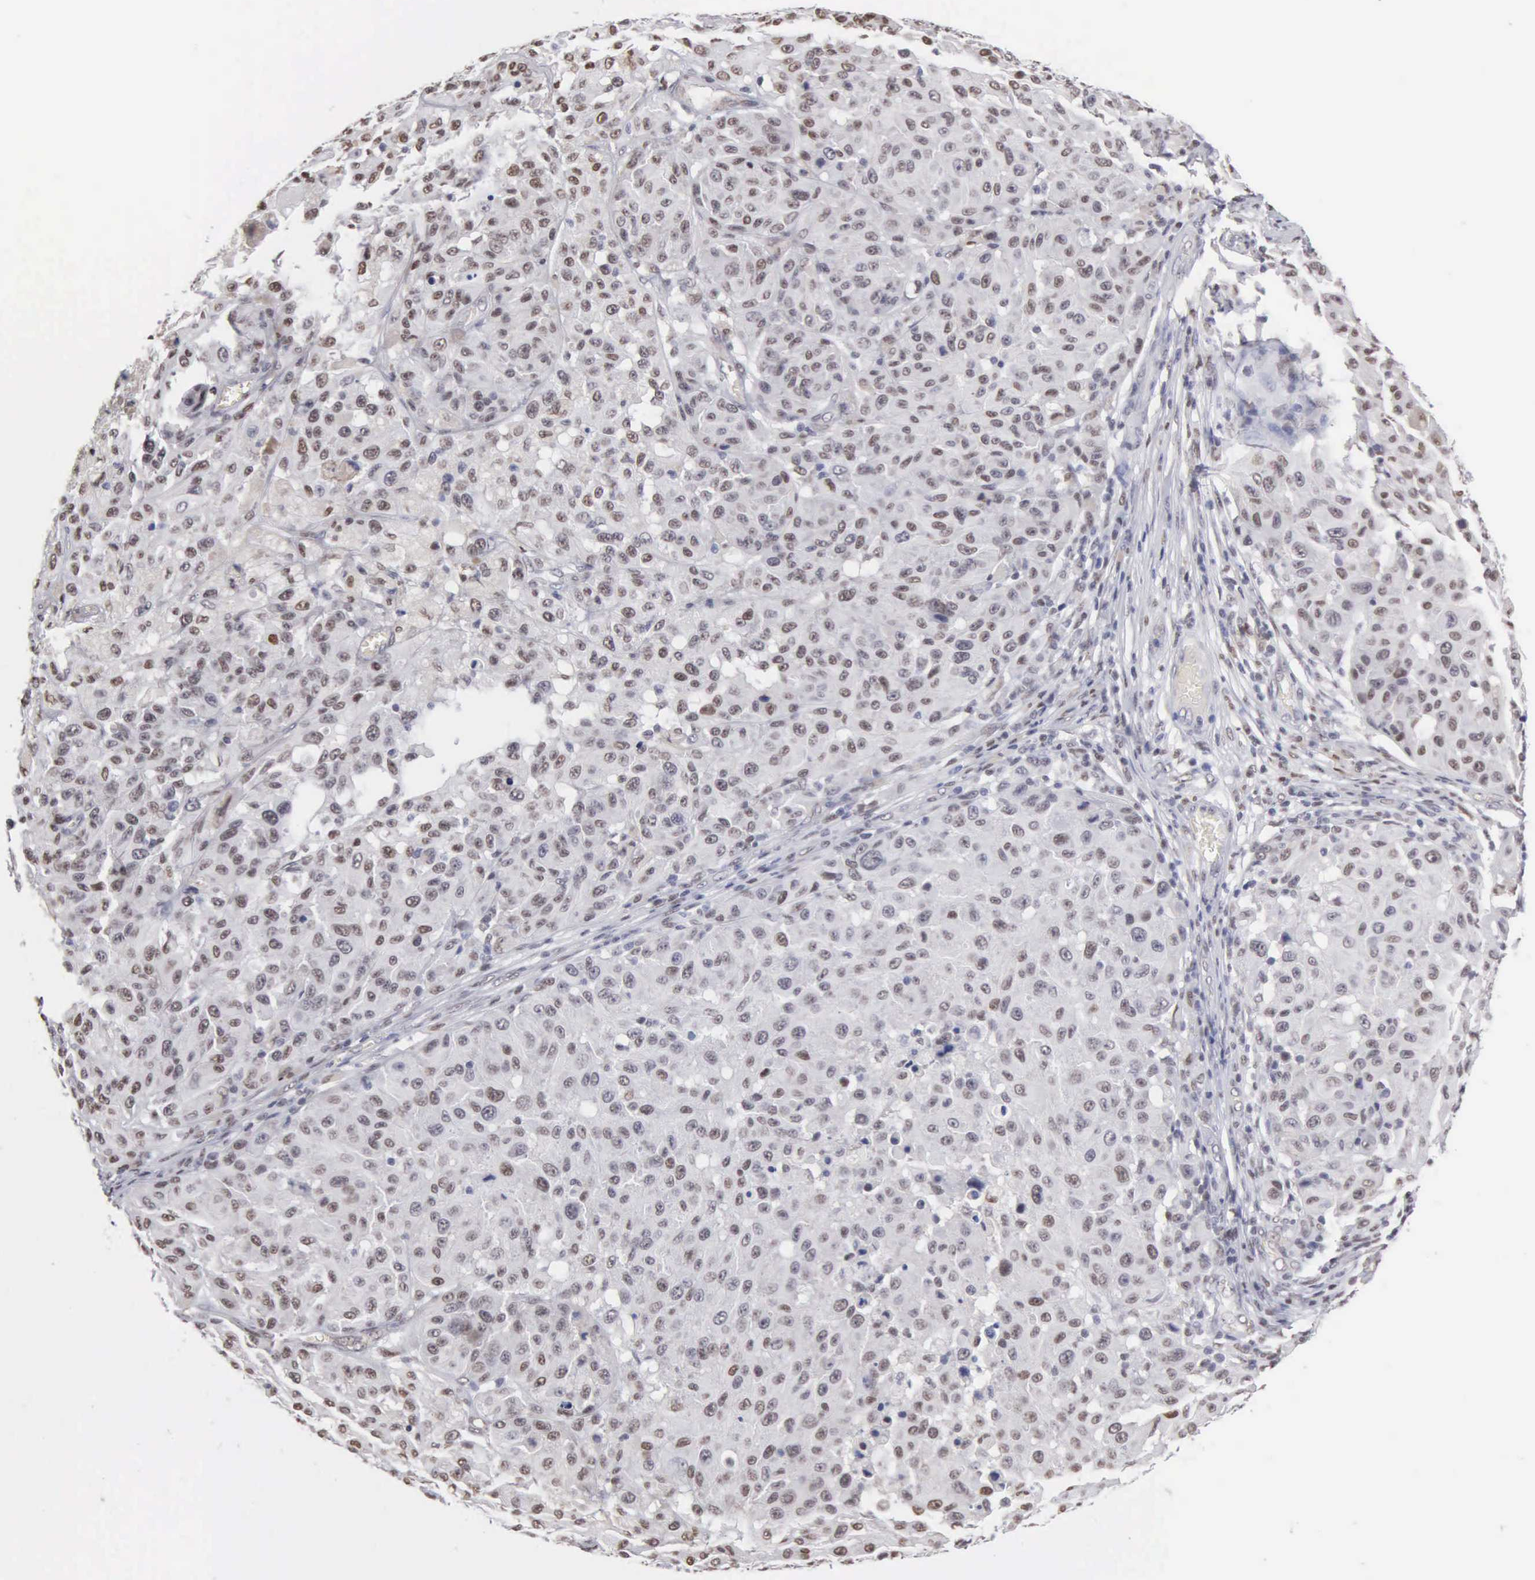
{"staining": {"intensity": "weak", "quantity": "25%-75%", "location": "nuclear"}, "tissue": "melanoma", "cell_type": "Tumor cells", "image_type": "cancer", "snomed": [{"axis": "morphology", "description": "Malignant melanoma, NOS"}, {"axis": "topography", "description": "Skin"}], "caption": "Protein expression analysis of malignant melanoma displays weak nuclear expression in approximately 25%-75% of tumor cells.", "gene": "CCNG1", "patient": {"sex": "female", "age": 77}}